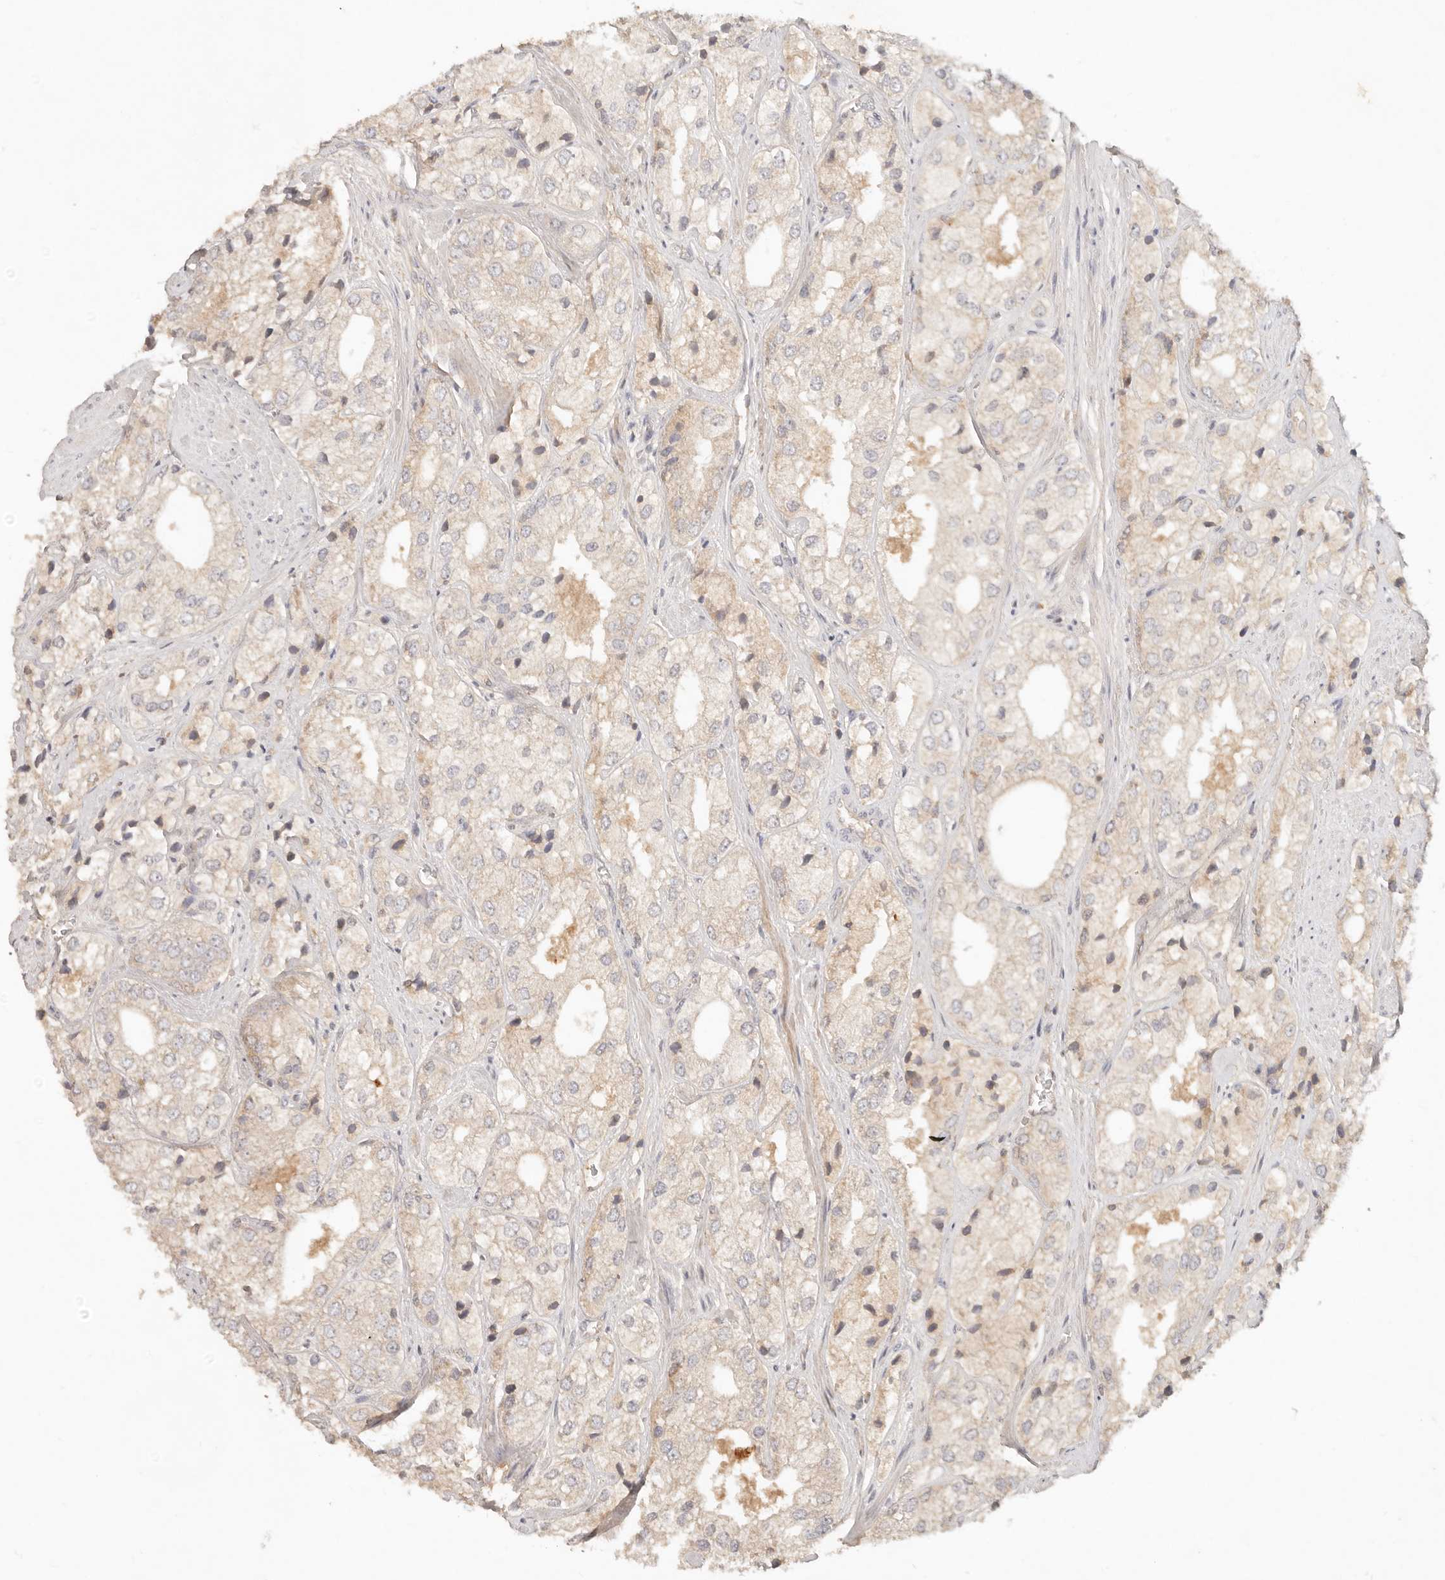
{"staining": {"intensity": "weak", "quantity": "<25%", "location": "cytoplasmic/membranous"}, "tissue": "prostate cancer", "cell_type": "Tumor cells", "image_type": "cancer", "snomed": [{"axis": "morphology", "description": "Adenocarcinoma, High grade"}, {"axis": "topography", "description": "Prostate"}], "caption": "DAB immunohistochemical staining of human prostate cancer (adenocarcinoma (high-grade)) shows no significant positivity in tumor cells. (DAB immunohistochemistry with hematoxylin counter stain).", "gene": "NECAP2", "patient": {"sex": "male", "age": 50}}